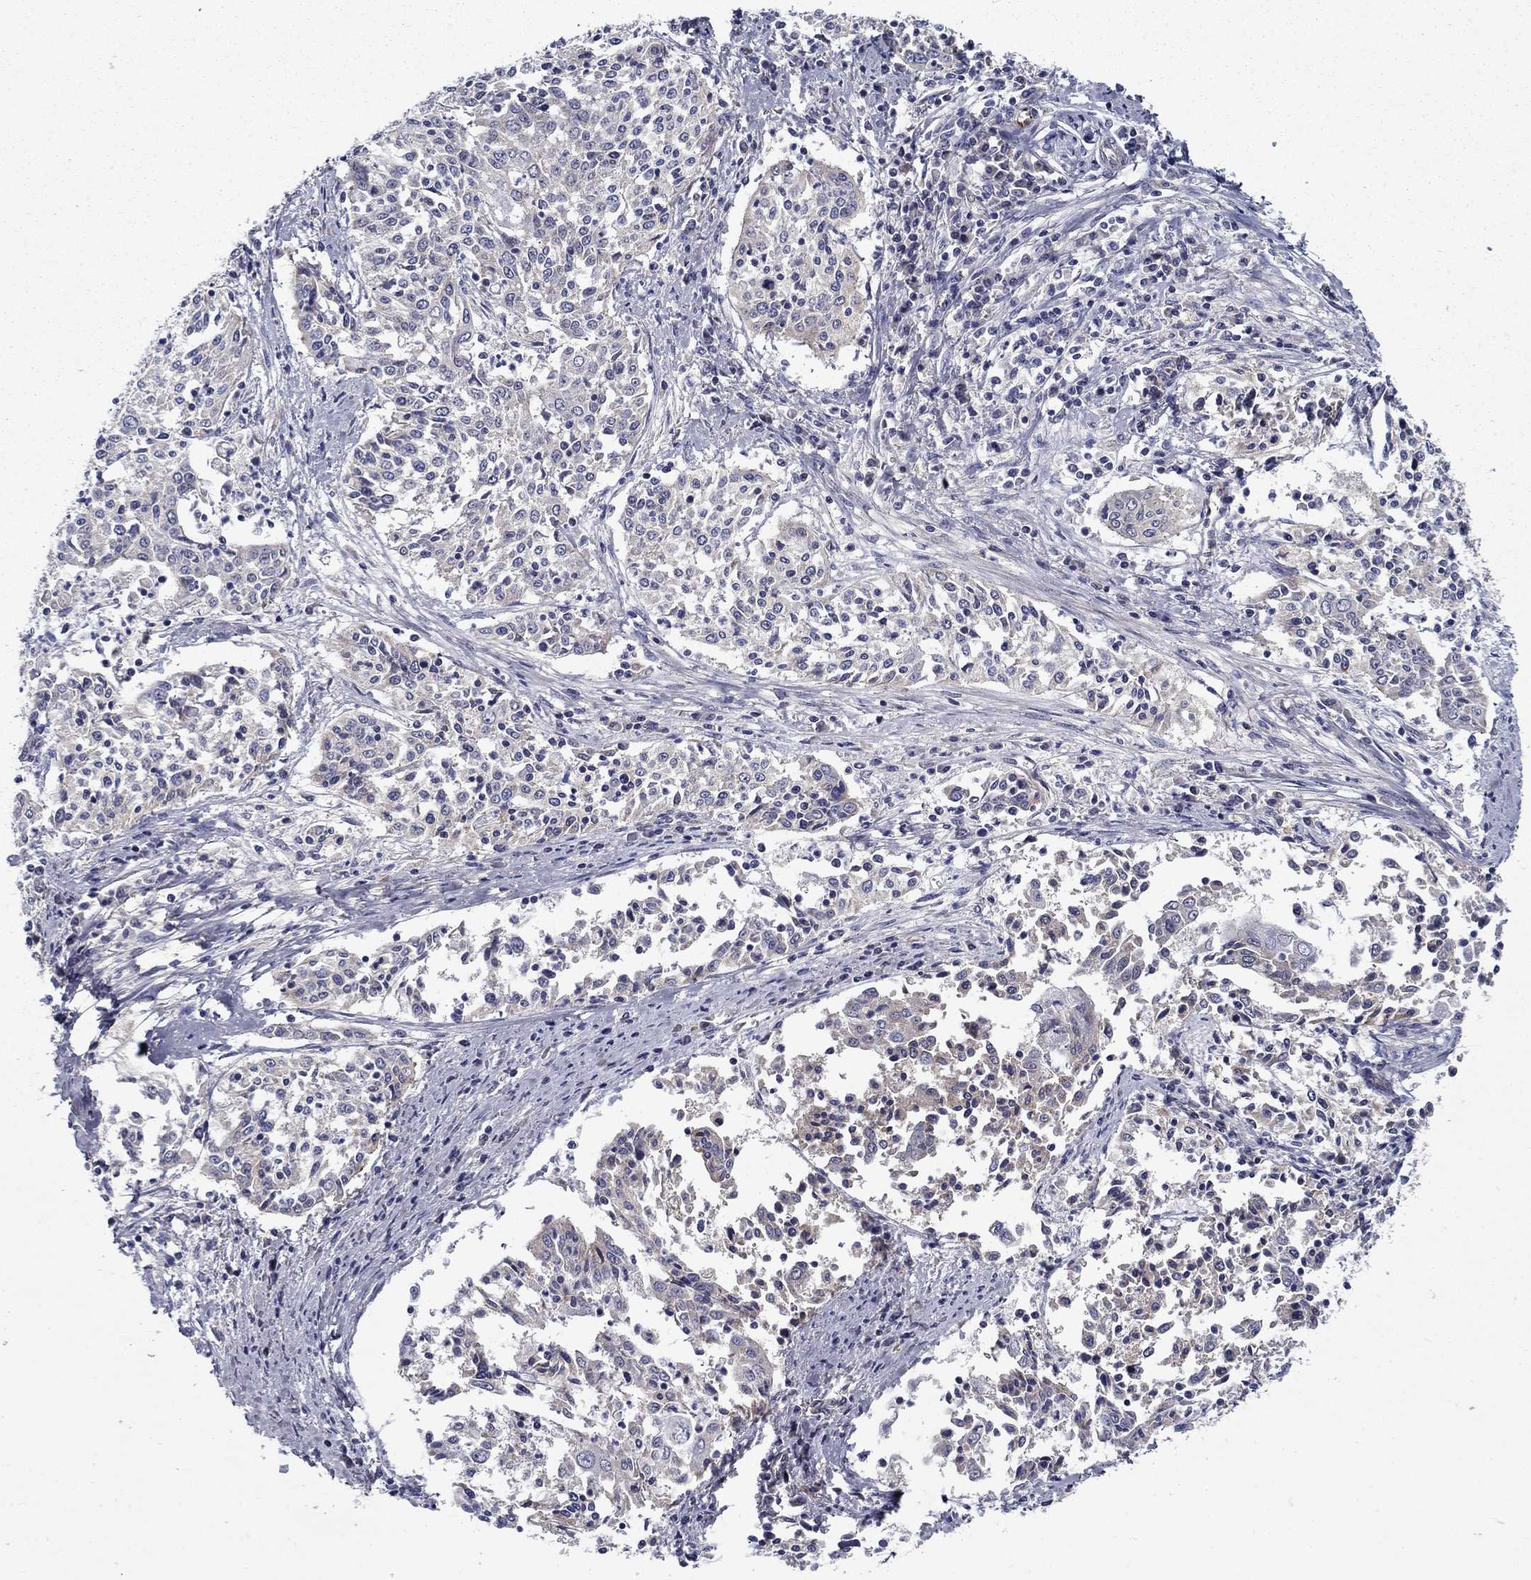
{"staining": {"intensity": "negative", "quantity": "none", "location": "none"}, "tissue": "cervical cancer", "cell_type": "Tumor cells", "image_type": "cancer", "snomed": [{"axis": "morphology", "description": "Squamous cell carcinoma, NOS"}, {"axis": "topography", "description": "Cervix"}], "caption": "Cervical squamous cell carcinoma stained for a protein using immunohistochemistry (IHC) demonstrates no expression tumor cells.", "gene": "LACTB2", "patient": {"sex": "female", "age": 41}}